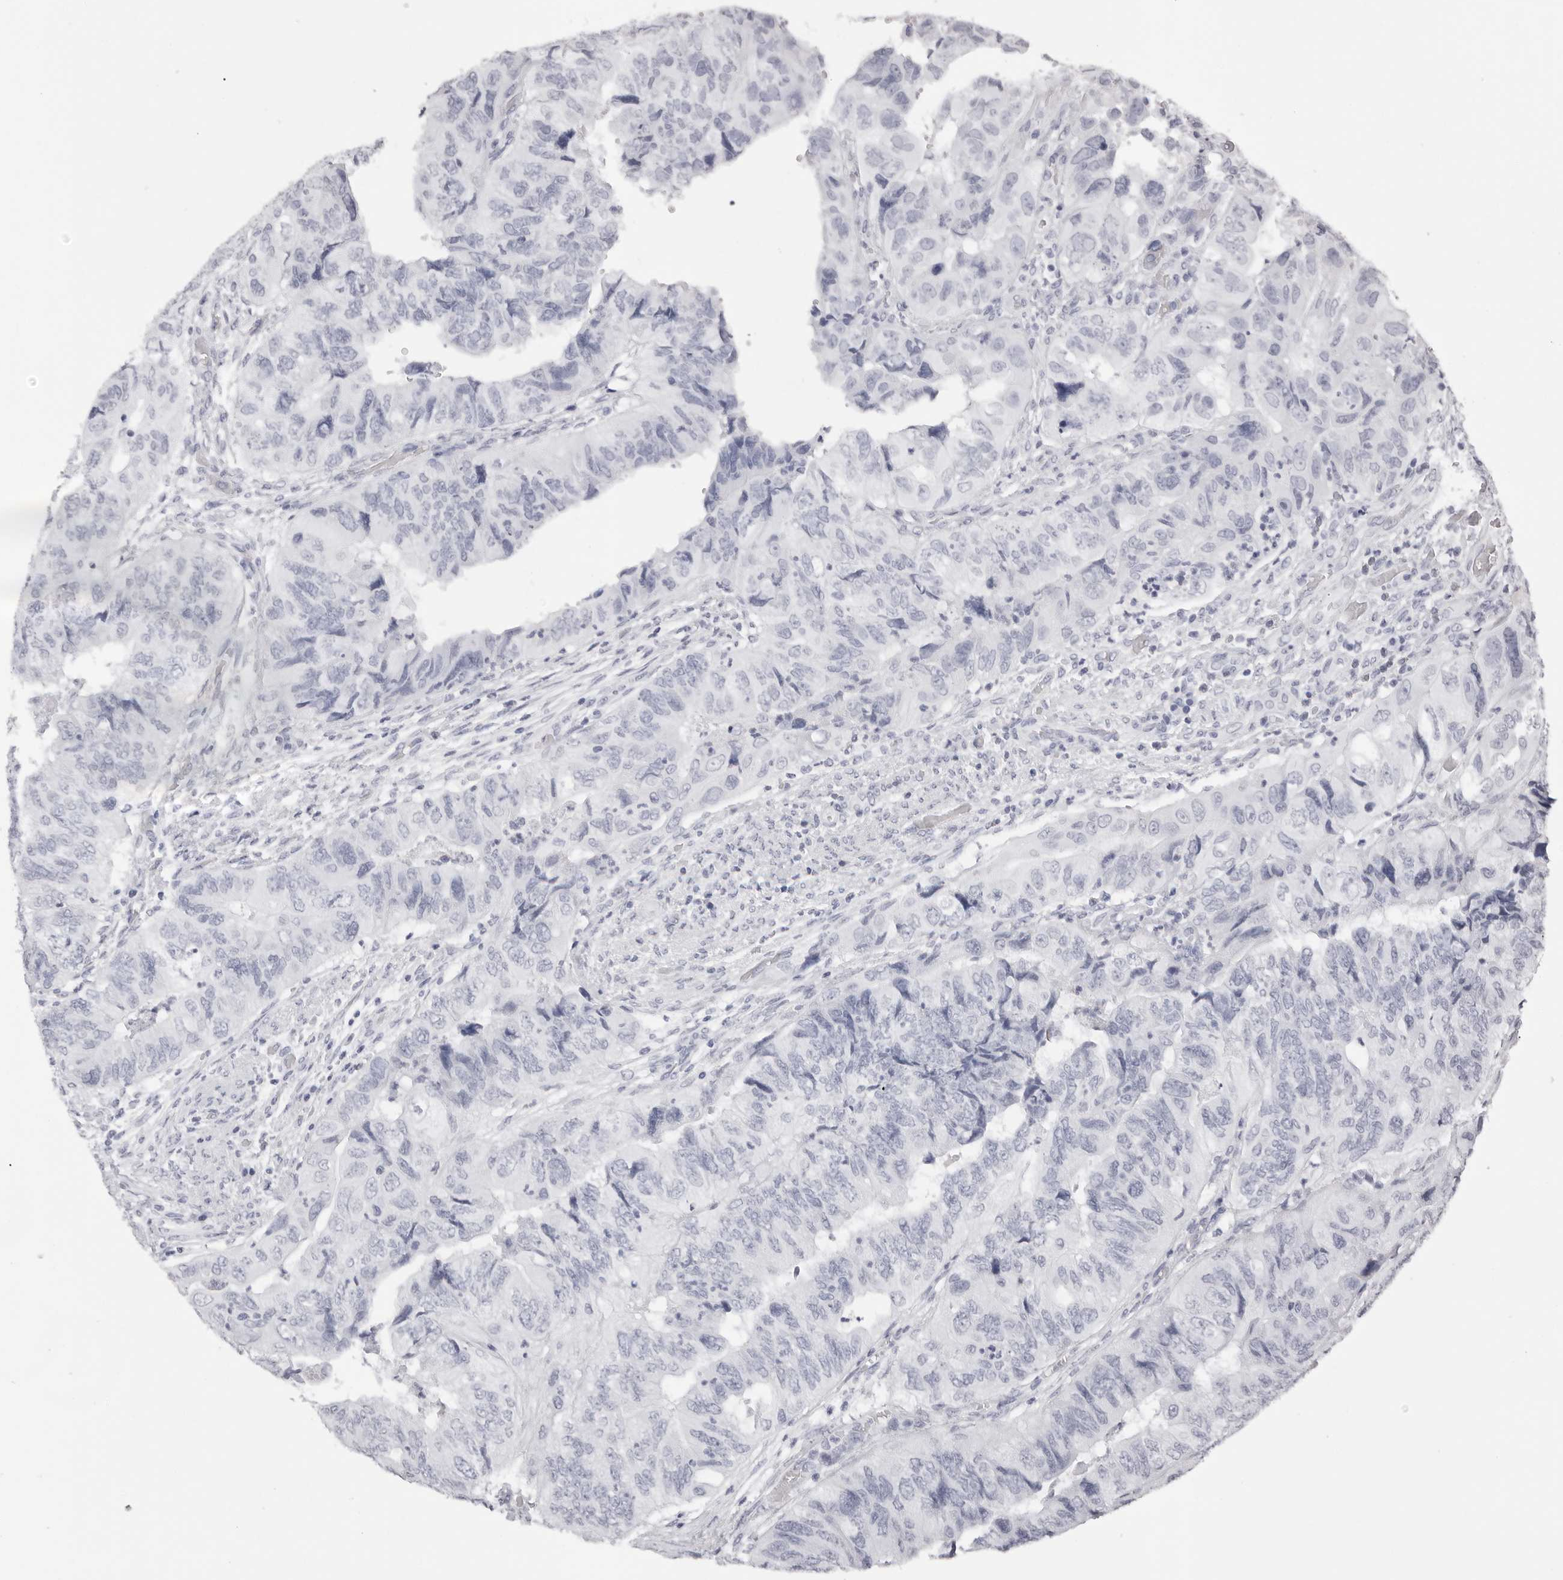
{"staining": {"intensity": "negative", "quantity": "none", "location": "none"}, "tissue": "colorectal cancer", "cell_type": "Tumor cells", "image_type": "cancer", "snomed": [{"axis": "morphology", "description": "Adenocarcinoma, NOS"}, {"axis": "topography", "description": "Rectum"}], "caption": "A histopathology image of colorectal adenocarcinoma stained for a protein exhibits no brown staining in tumor cells.", "gene": "RHO", "patient": {"sex": "male", "age": 63}}